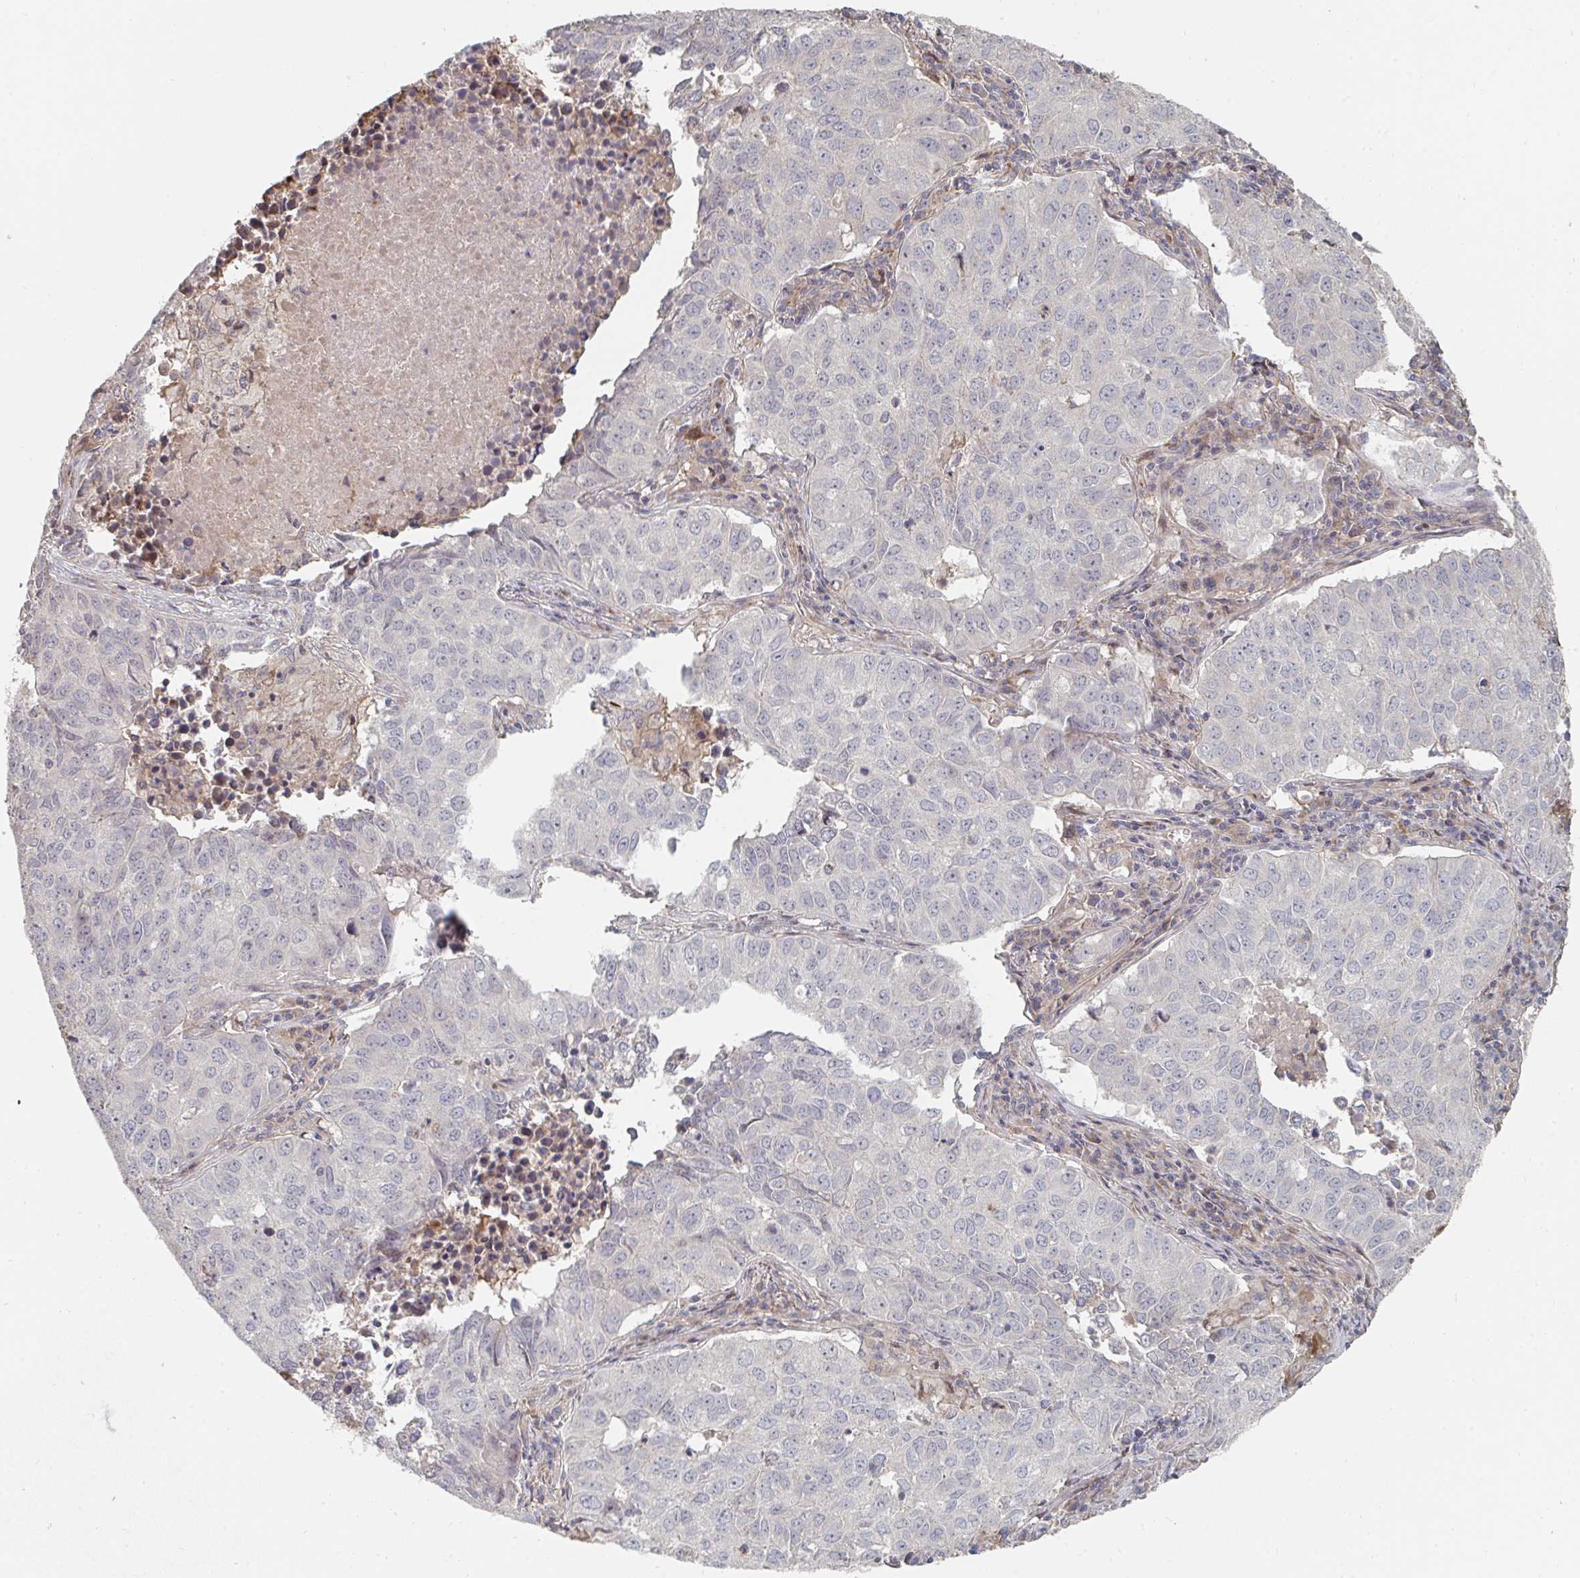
{"staining": {"intensity": "negative", "quantity": "none", "location": "none"}, "tissue": "lung cancer", "cell_type": "Tumor cells", "image_type": "cancer", "snomed": [{"axis": "morphology", "description": "Adenocarcinoma, NOS"}, {"axis": "topography", "description": "Lung"}], "caption": "The immunohistochemistry (IHC) micrograph has no significant positivity in tumor cells of adenocarcinoma (lung) tissue. The staining is performed using DAB (3,3'-diaminobenzidine) brown chromogen with nuclei counter-stained in using hematoxylin.", "gene": "PTEN", "patient": {"sex": "female", "age": 50}}